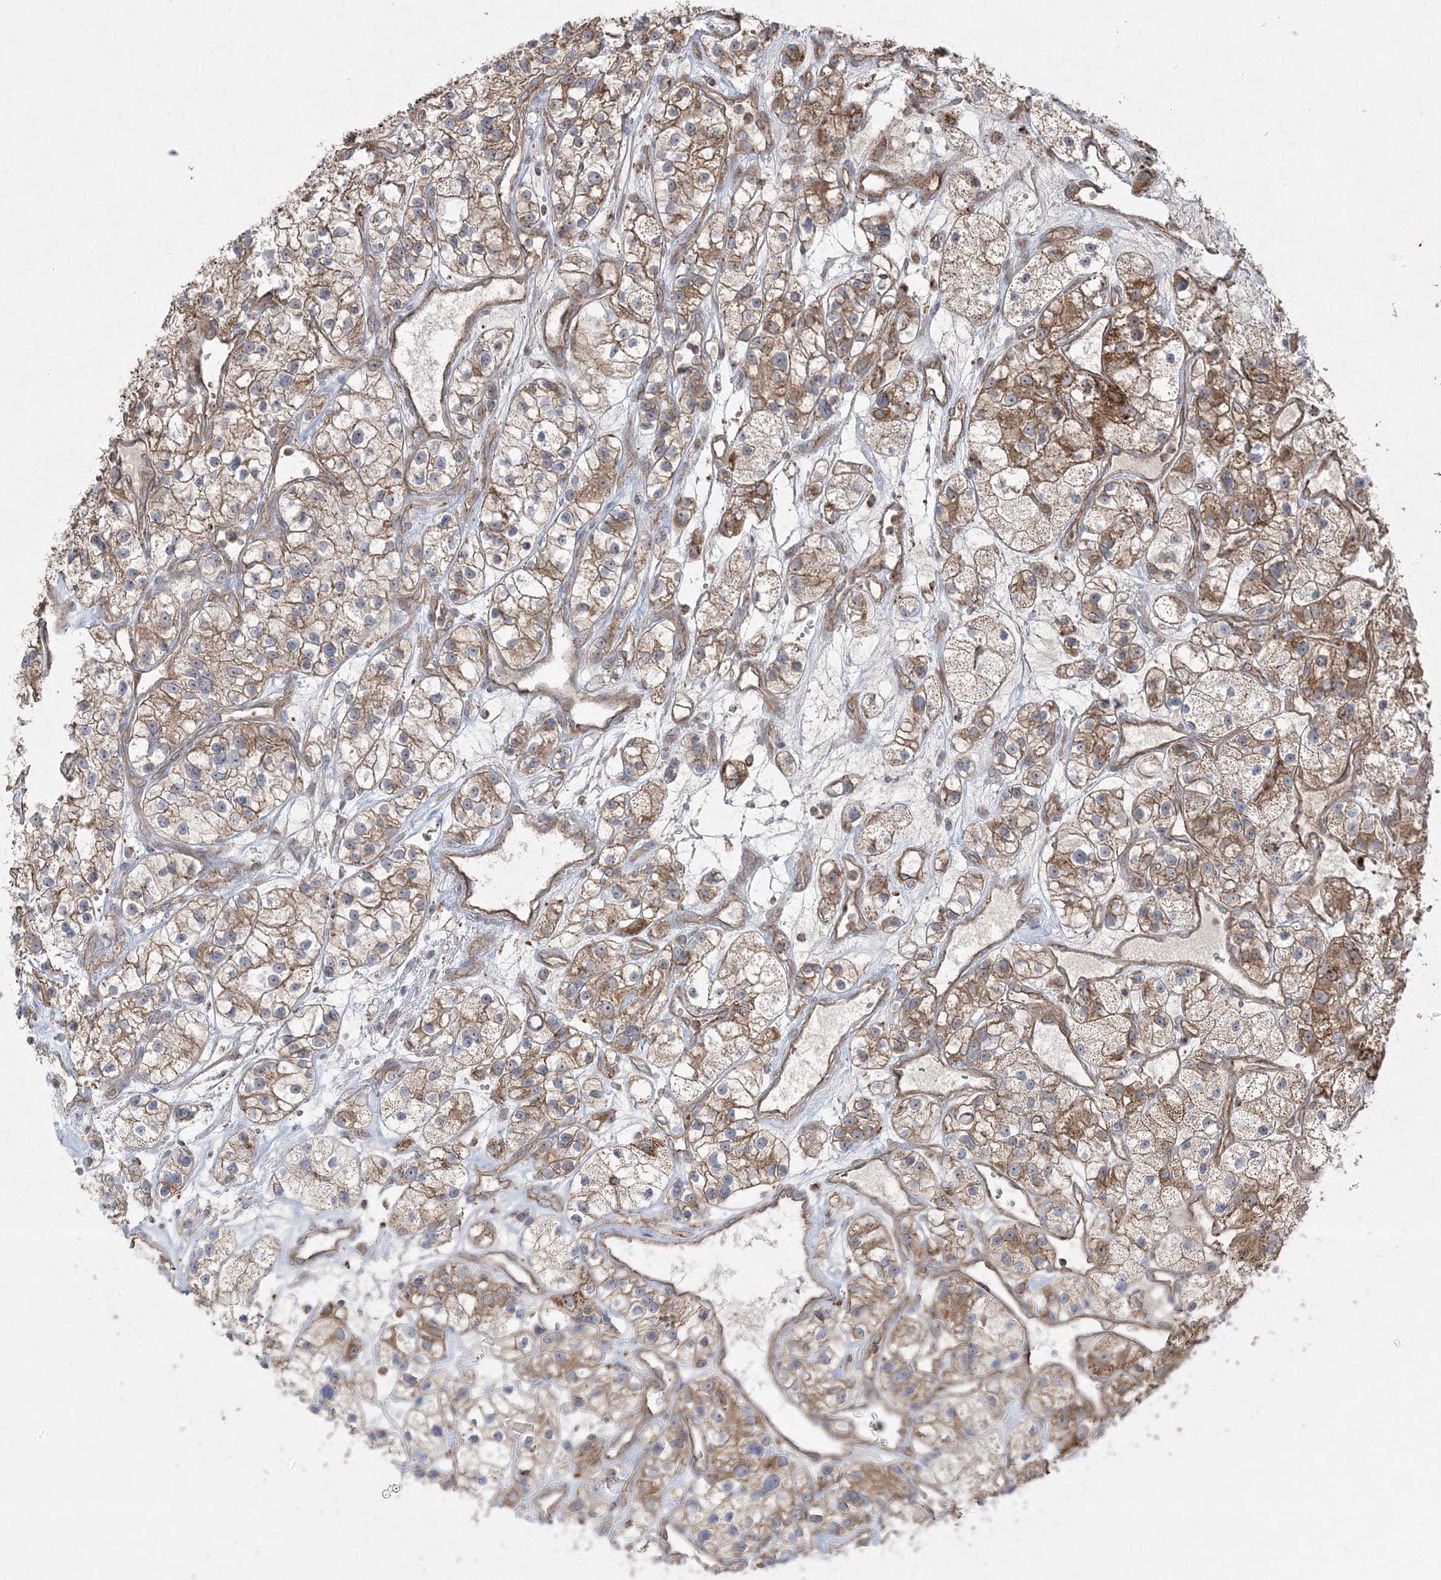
{"staining": {"intensity": "moderate", "quantity": ">75%", "location": "cytoplasmic/membranous"}, "tissue": "renal cancer", "cell_type": "Tumor cells", "image_type": "cancer", "snomed": [{"axis": "morphology", "description": "Adenocarcinoma, NOS"}, {"axis": "topography", "description": "Kidney"}], "caption": "An image showing moderate cytoplasmic/membranous positivity in about >75% of tumor cells in adenocarcinoma (renal), as visualized by brown immunohistochemical staining.", "gene": "CLUAP1", "patient": {"sex": "female", "age": 57}}